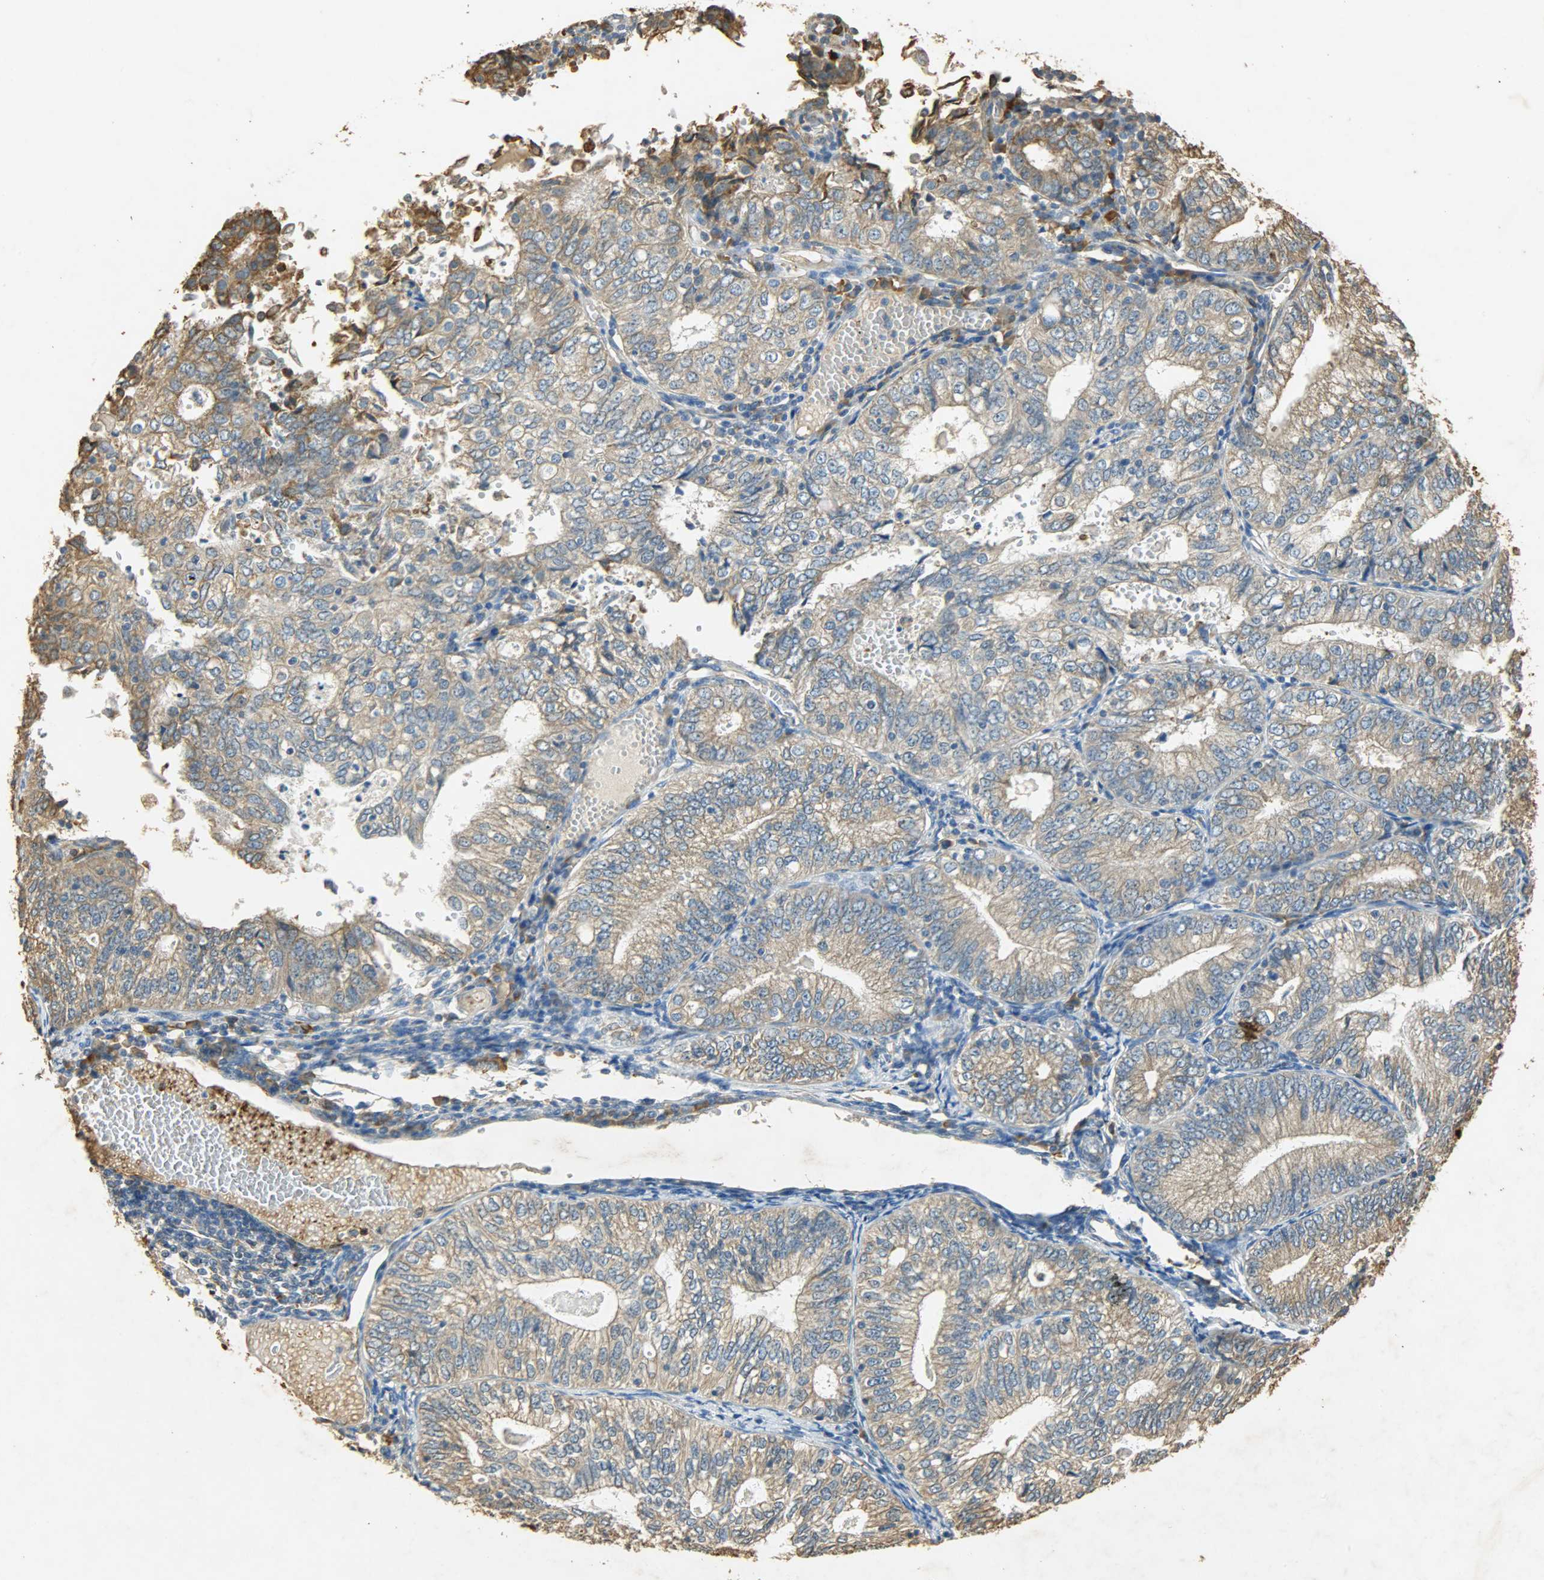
{"staining": {"intensity": "moderate", "quantity": ">75%", "location": "cytoplasmic/membranous"}, "tissue": "endometrial cancer", "cell_type": "Tumor cells", "image_type": "cancer", "snomed": [{"axis": "morphology", "description": "Adenocarcinoma, NOS"}, {"axis": "topography", "description": "Endometrium"}], "caption": "Moderate cytoplasmic/membranous protein staining is identified in about >75% of tumor cells in adenocarcinoma (endometrial).", "gene": "HSPA5", "patient": {"sex": "female", "age": 69}}